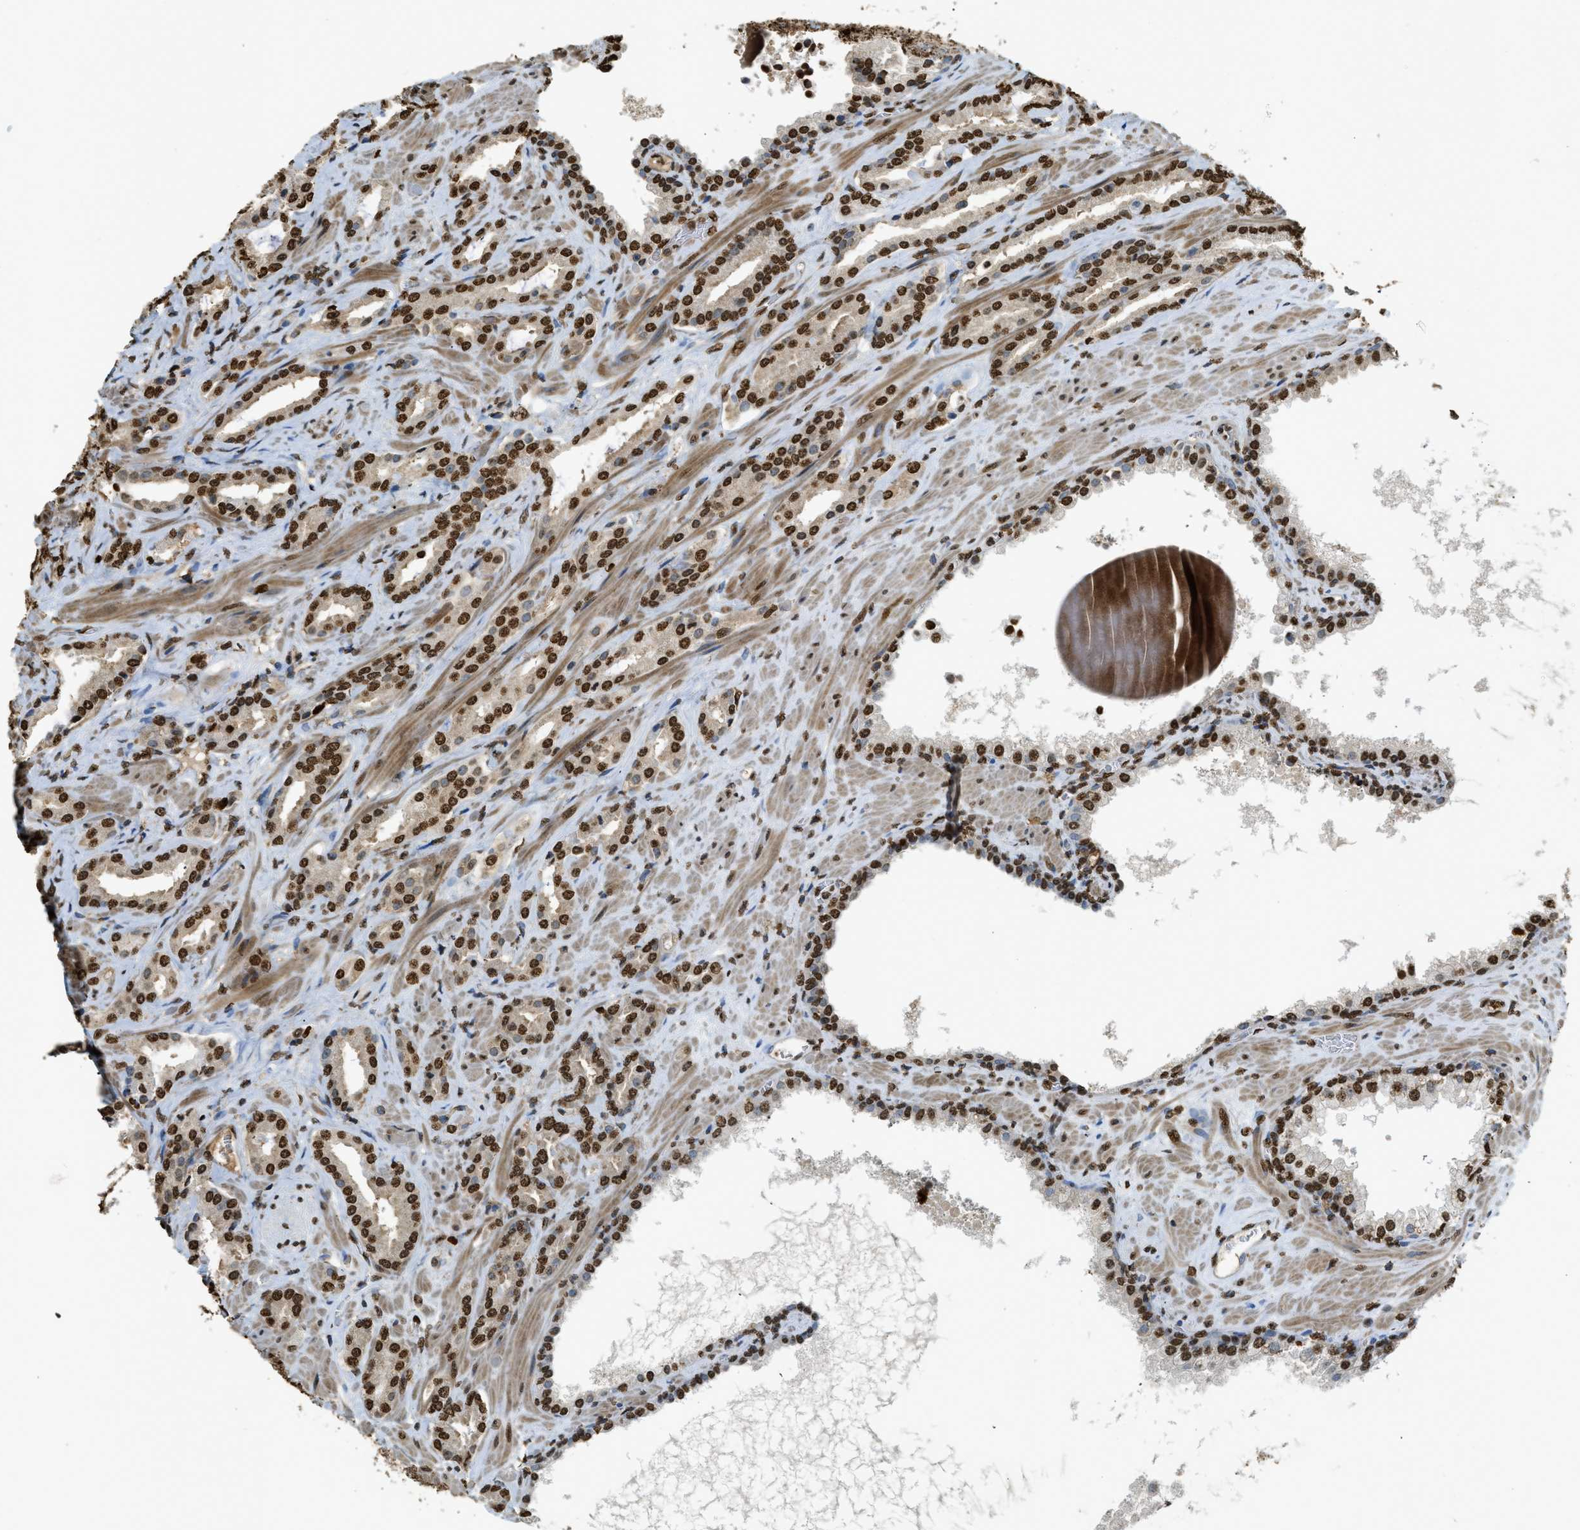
{"staining": {"intensity": "strong", "quantity": ">75%", "location": "nuclear"}, "tissue": "prostate cancer", "cell_type": "Tumor cells", "image_type": "cancer", "snomed": [{"axis": "morphology", "description": "Adenocarcinoma, High grade"}, {"axis": "topography", "description": "Prostate"}], "caption": "There is high levels of strong nuclear staining in tumor cells of prostate cancer (adenocarcinoma (high-grade)), as demonstrated by immunohistochemical staining (brown color).", "gene": "NR5A2", "patient": {"sex": "male", "age": 64}}